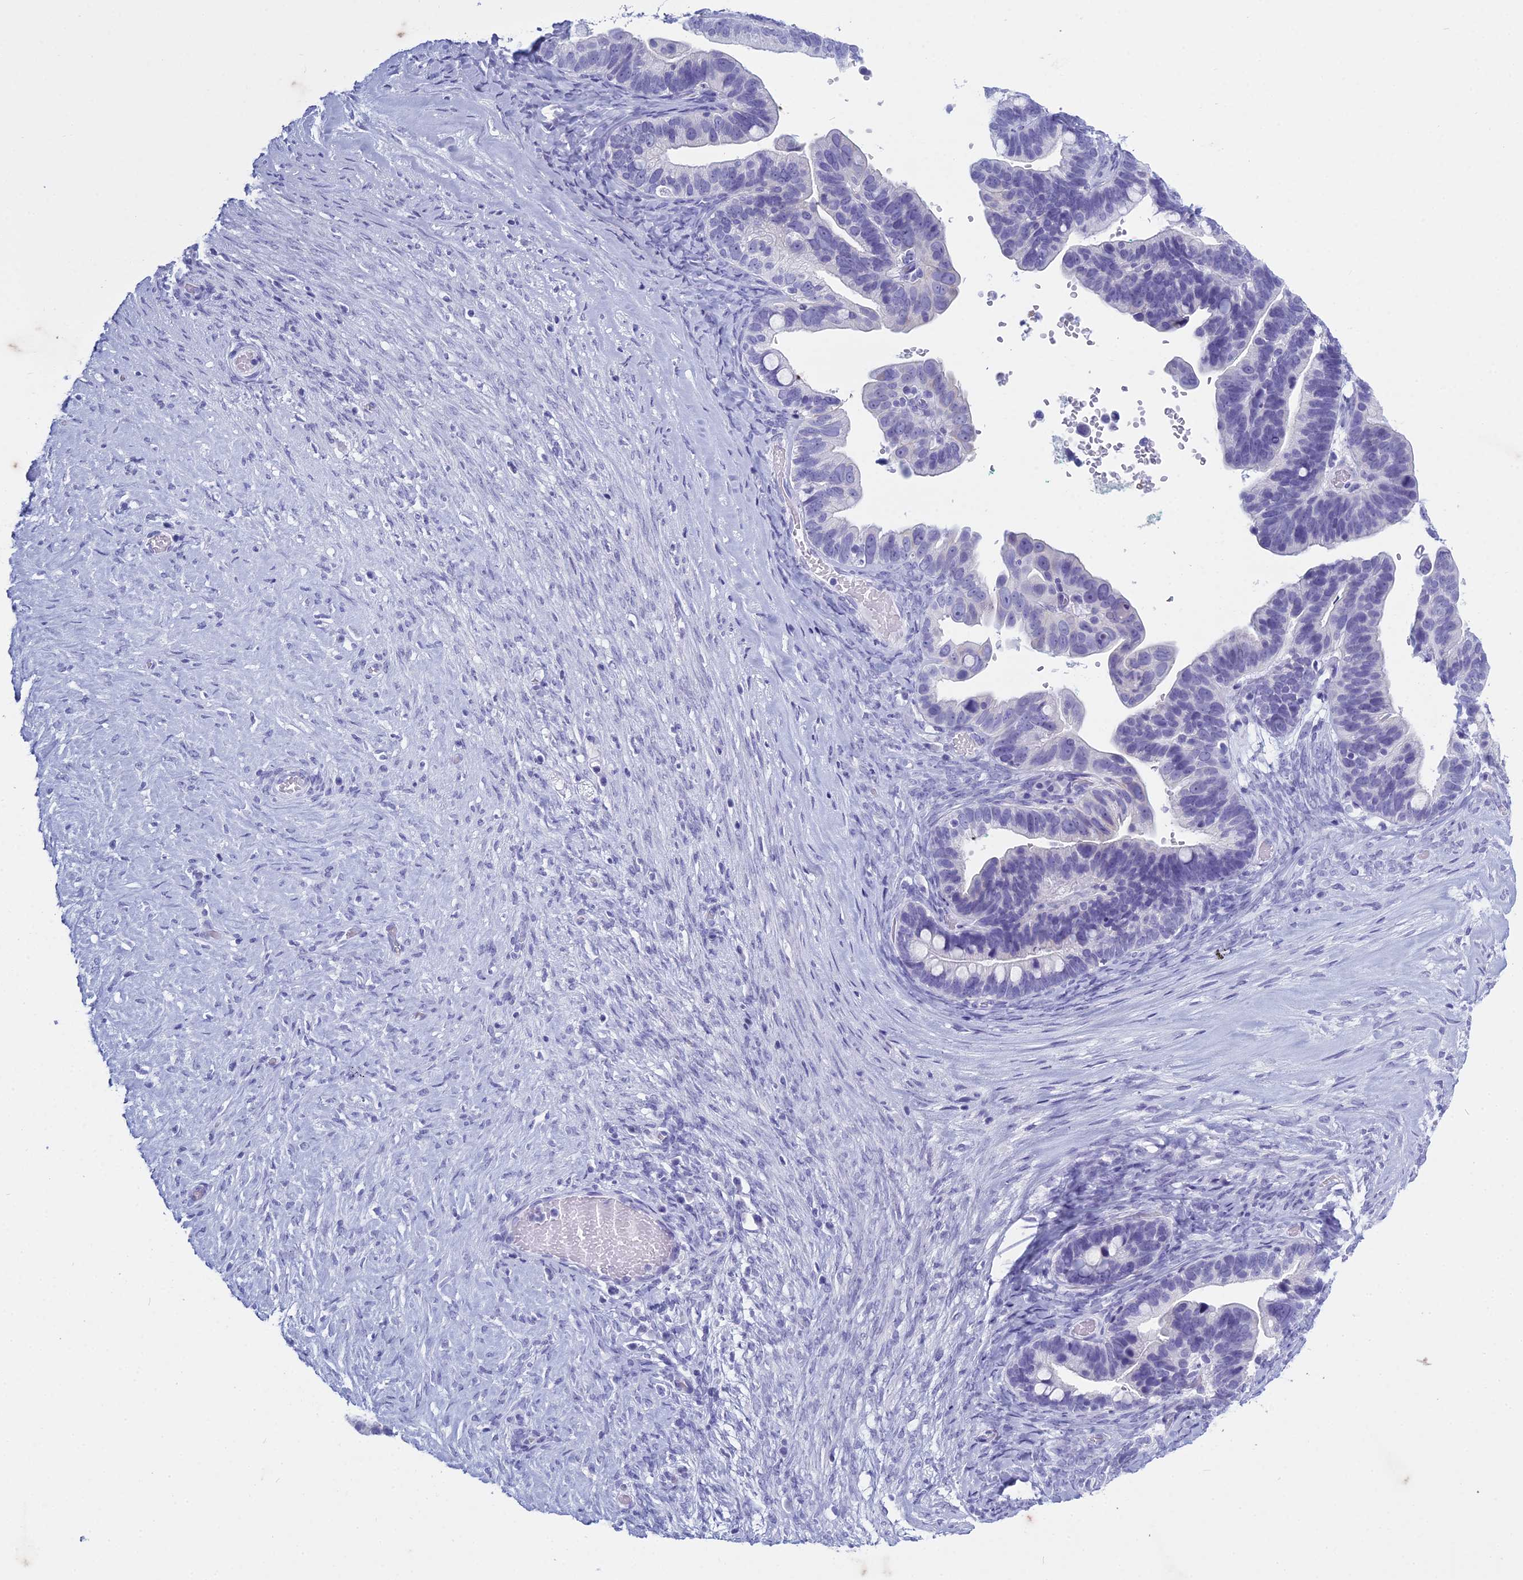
{"staining": {"intensity": "negative", "quantity": "none", "location": "none"}, "tissue": "ovarian cancer", "cell_type": "Tumor cells", "image_type": "cancer", "snomed": [{"axis": "morphology", "description": "Cystadenocarcinoma, serous, NOS"}, {"axis": "topography", "description": "Ovary"}], "caption": "An IHC micrograph of ovarian cancer is shown. There is no staining in tumor cells of ovarian cancer.", "gene": "HMGB4", "patient": {"sex": "female", "age": 56}}